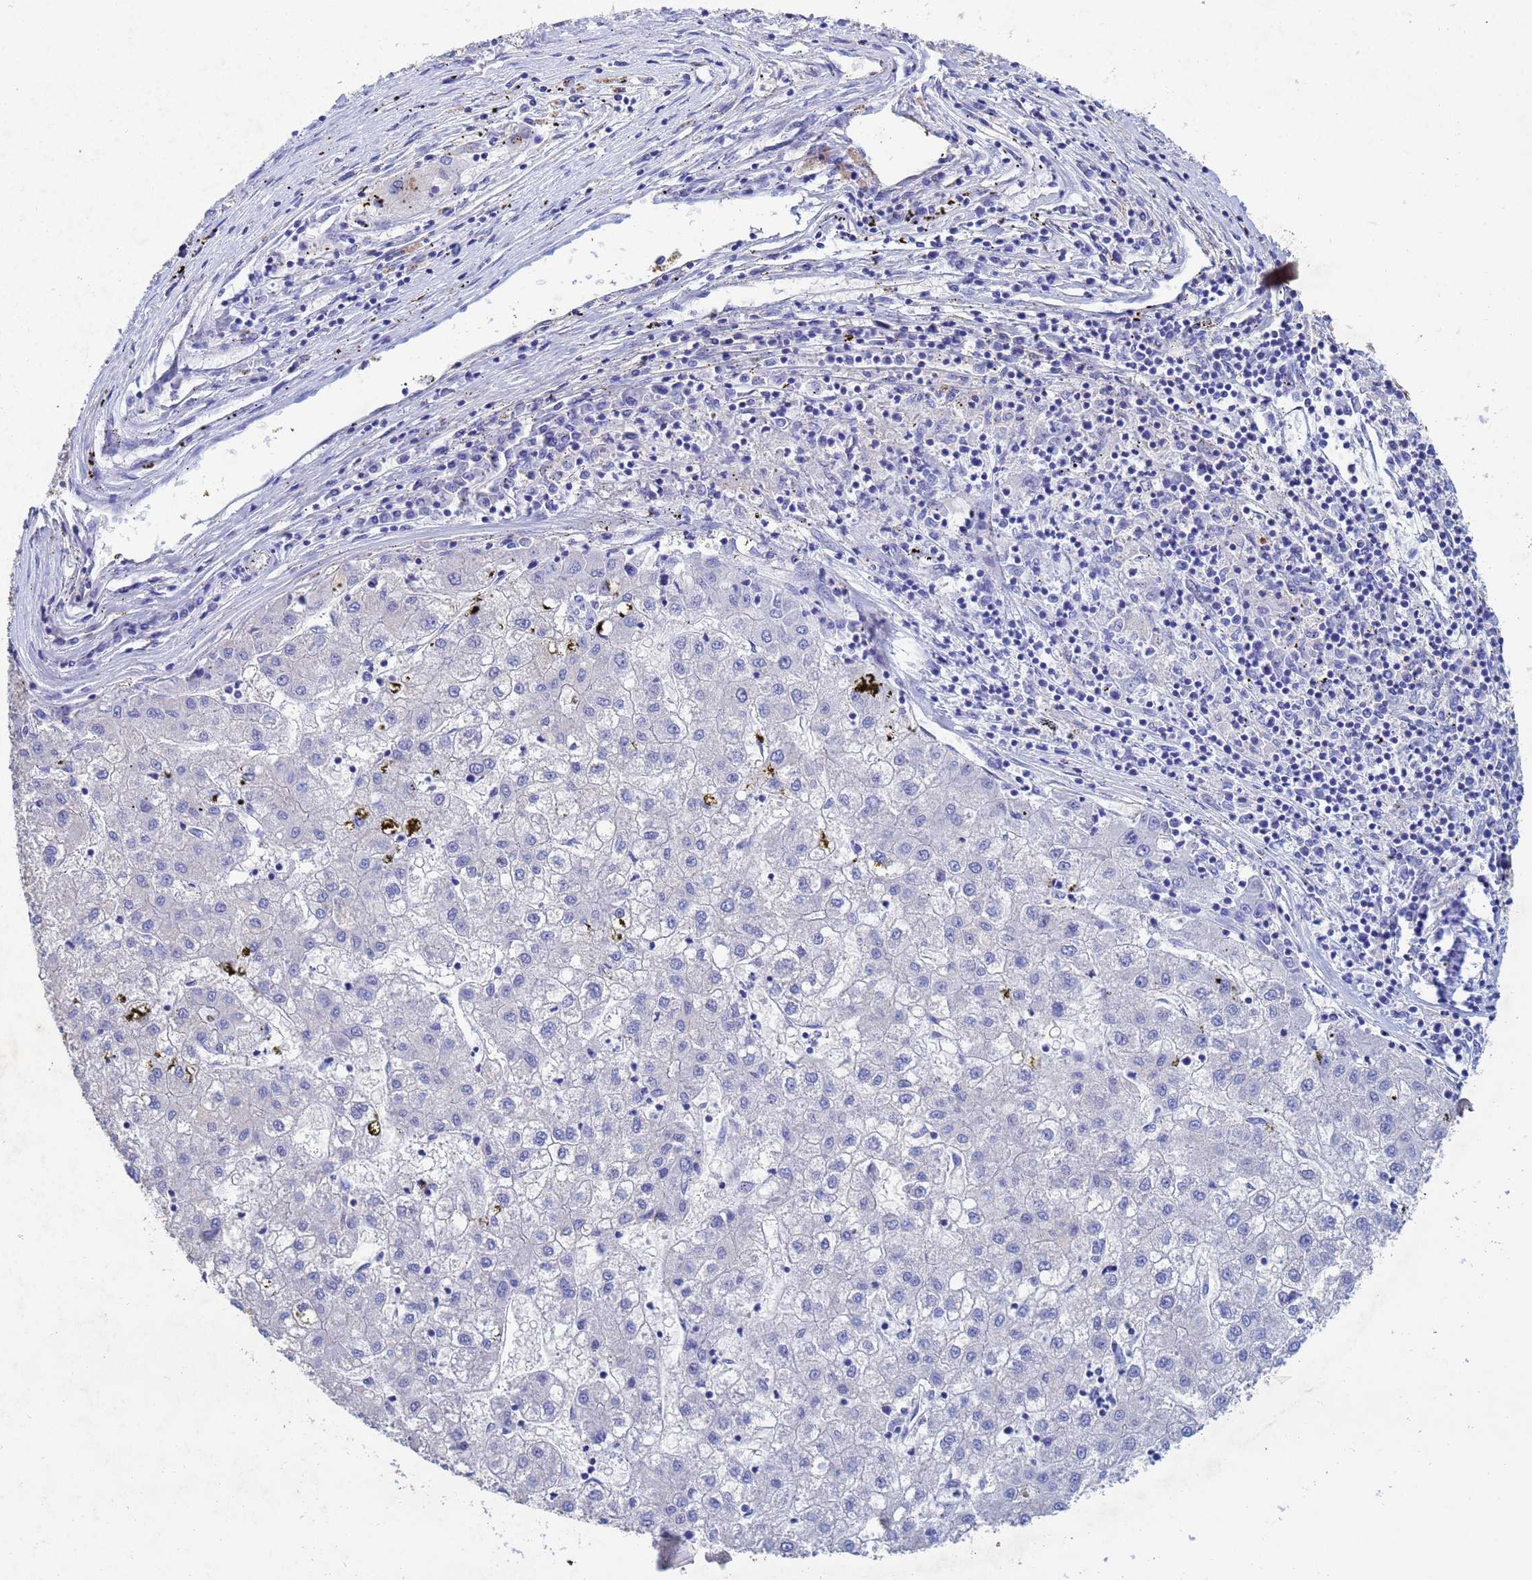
{"staining": {"intensity": "negative", "quantity": "none", "location": "none"}, "tissue": "liver cancer", "cell_type": "Tumor cells", "image_type": "cancer", "snomed": [{"axis": "morphology", "description": "Carcinoma, Hepatocellular, NOS"}, {"axis": "topography", "description": "Liver"}], "caption": "Tumor cells are negative for protein expression in human hepatocellular carcinoma (liver). (Stains: DAB immunohistochemistry (IHC) with hematoxylin counter stain, Microscopy: brightfield microscopy at high magnification).", "gene": "CSTB", "patient": {"sex": "male", "age": 72}}